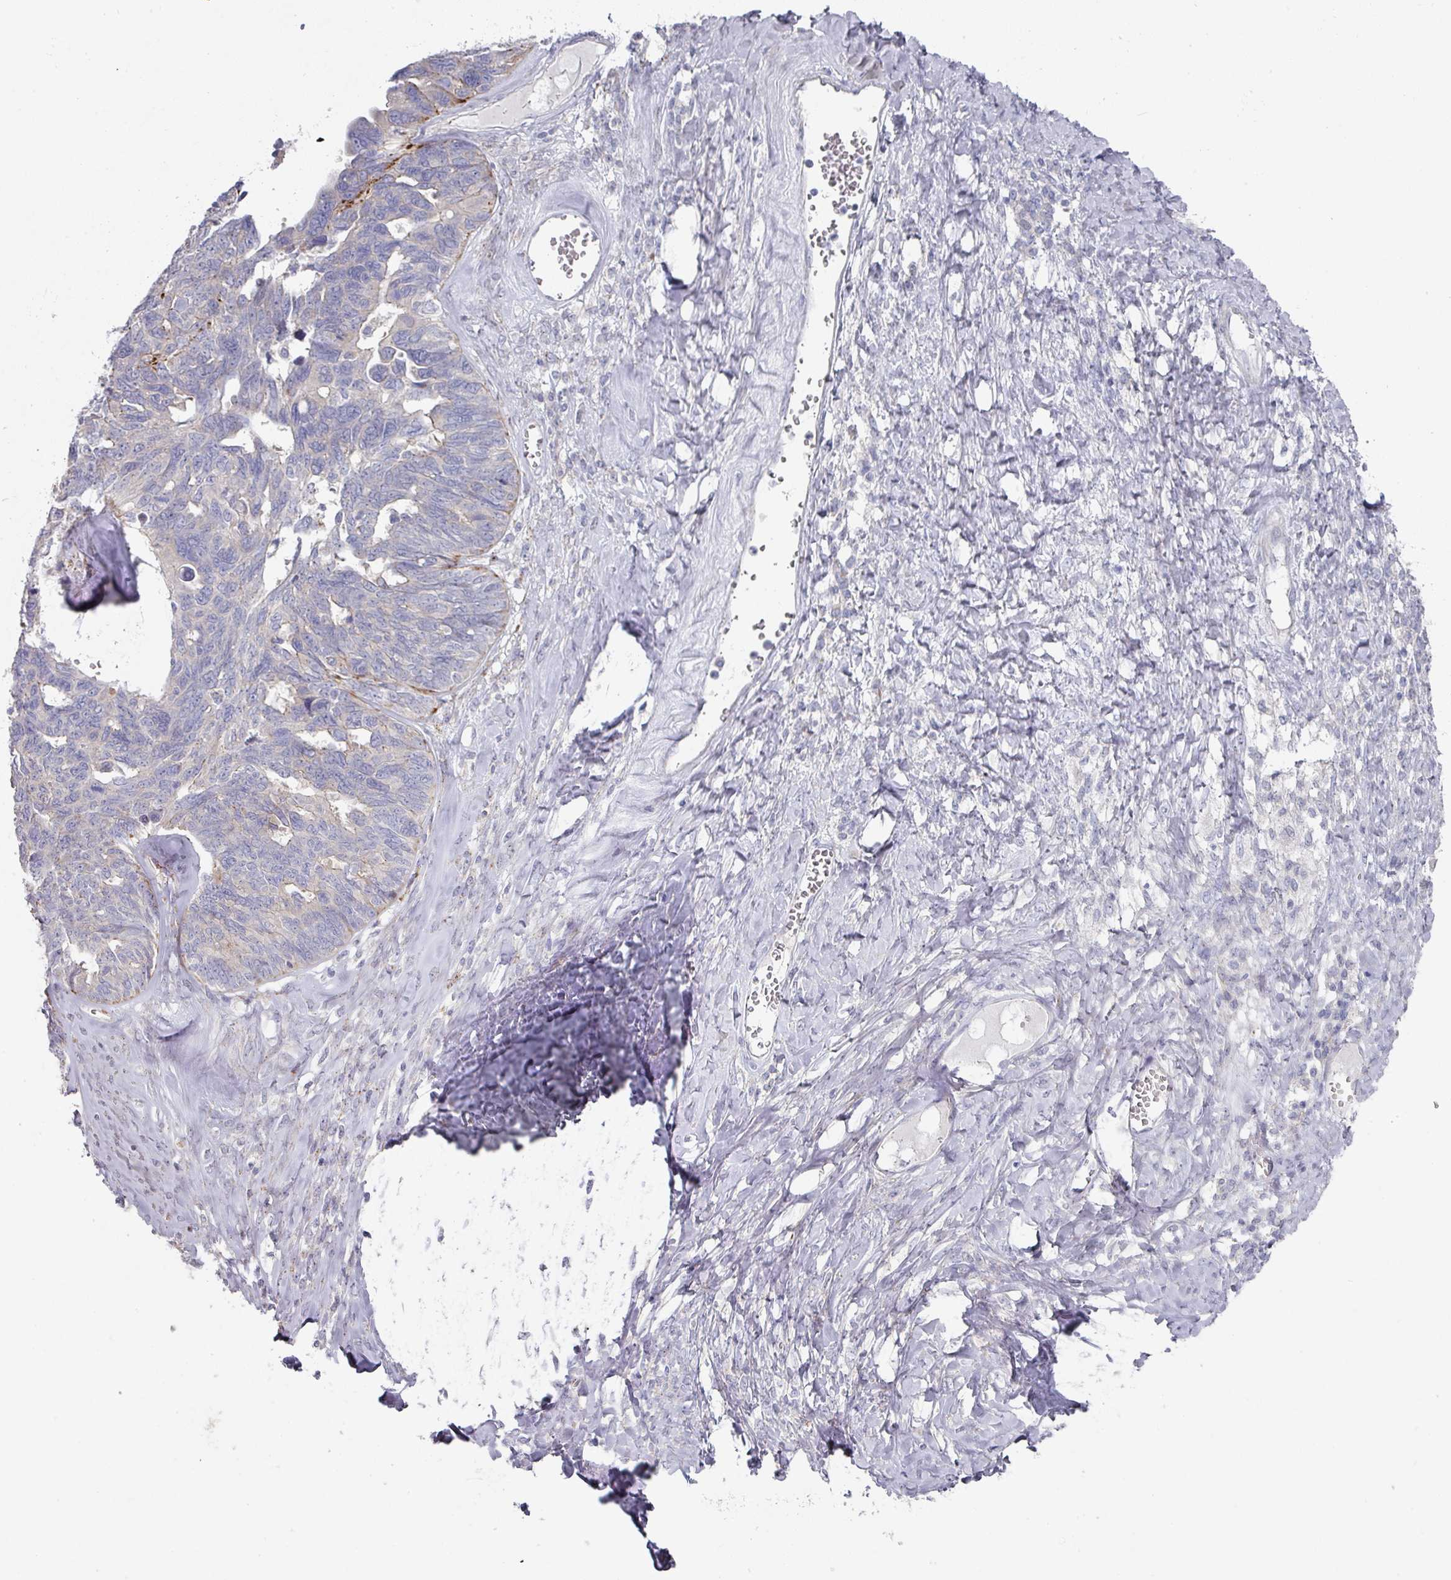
{"staining": {"intensity": "moderate", "quantity": "<25%", "location": "cytoplasmic/membranous"}, "tissue": "ovarian cancer", "cell_type": "Tumor cells", "image_type": "cancer", "snomed": [{"axis": "morphology", "description": "Cystadenocarcinoma, serous, NOS"}, {"axis": "topography", "description": "Ovary"}], "caption": "A micrograph of human ovarian serous cystadenocarcinoma stained for a protein shows moderate cytoplasmic/membranous brown staining in tumor cells.", "gene": "NT5C1A", "patient": {"sex": "female", "age": 79}}